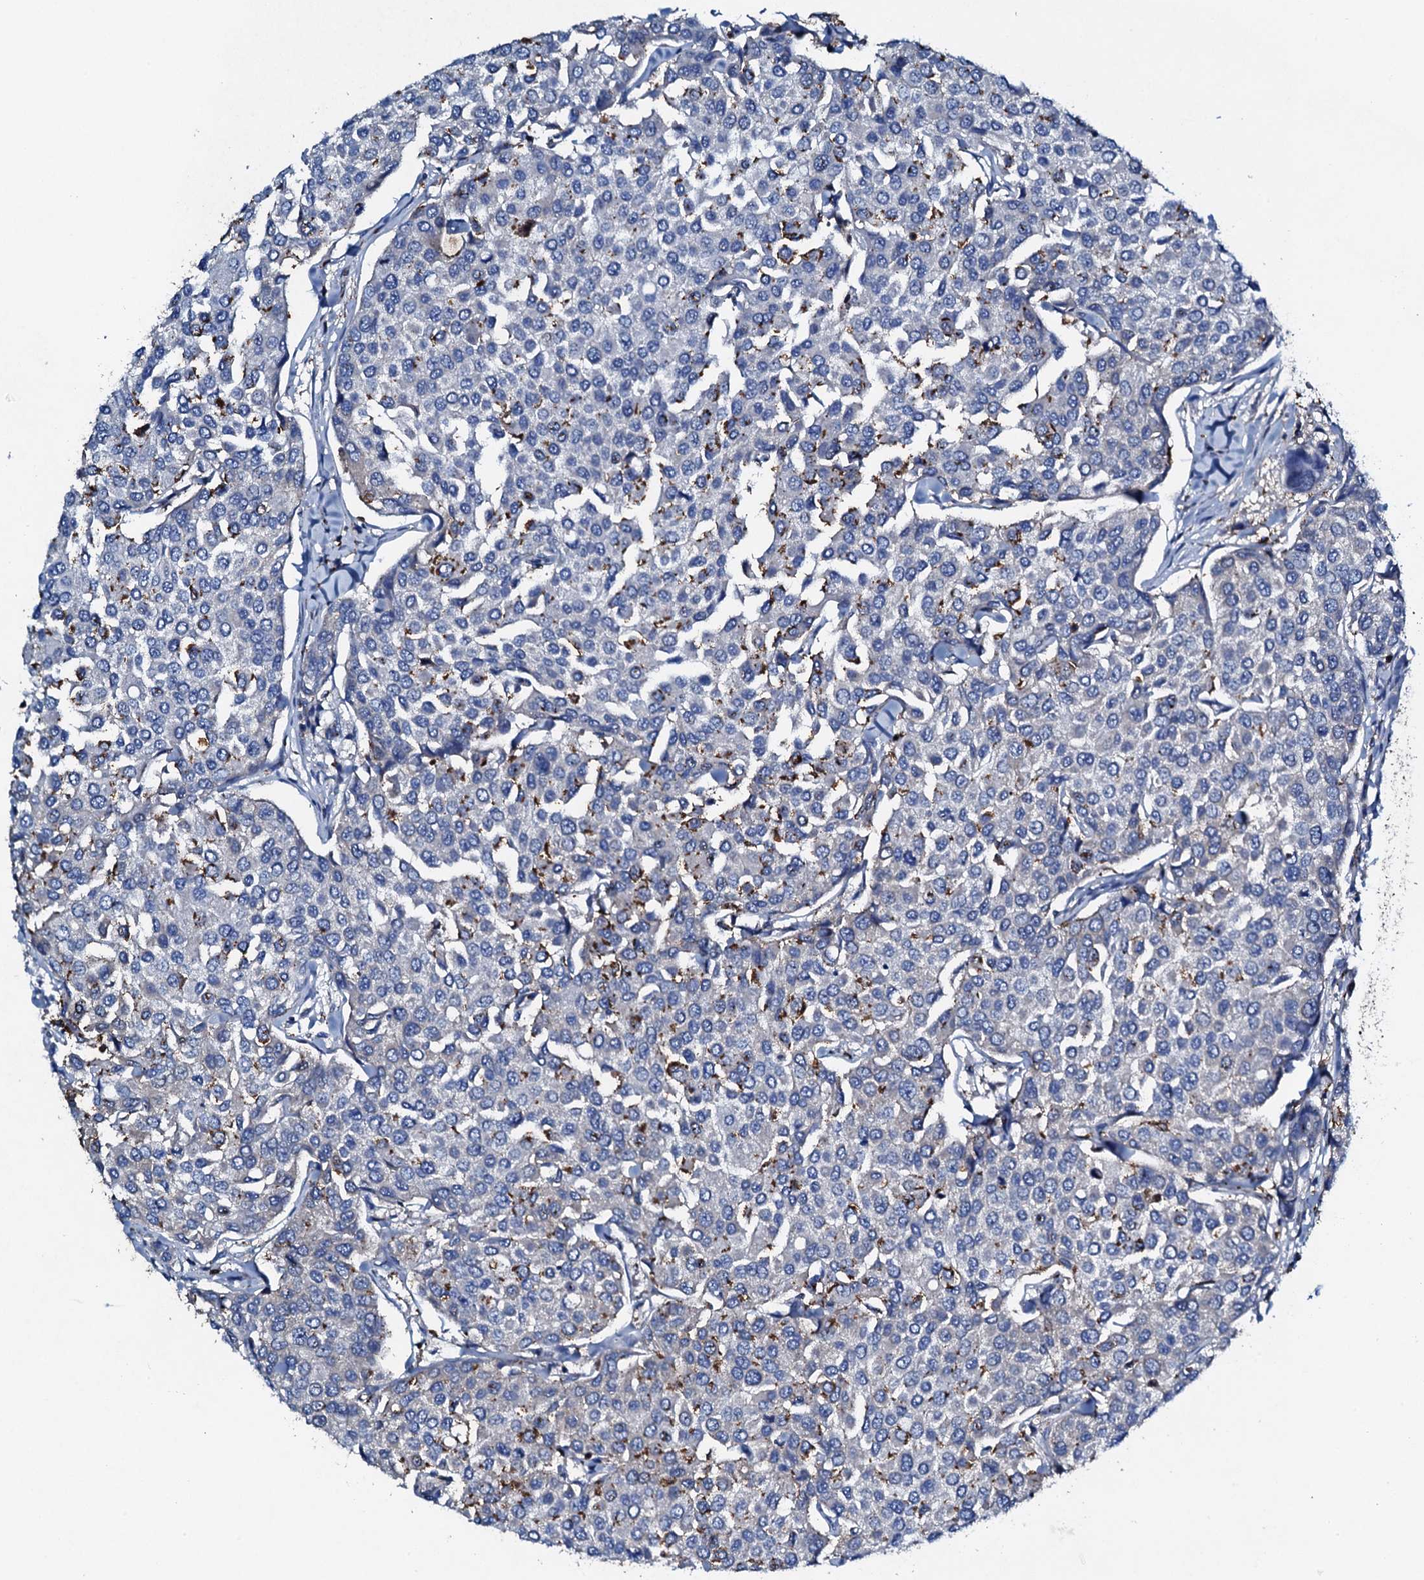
{"staining": {"intensity": "weak", "quantity": "<25%", "location": "cytoplasmic/membranous"}, "tissue": "breast cancer", "cell_type": "Tumor cells", "image_type": "cancer", "snomed": [{"axis": "morphology", "description": "Duct carcinoma"}, {"axis": "topography", "description": "Breast"}], "caption": "Invasive ductal carcinoma (breast) stained for a protein using immunohistochemistry (IHC) shows no staining tumor cells.", "gene": "MS4A4E", "patient": {"sex": "female", "age": 55}}